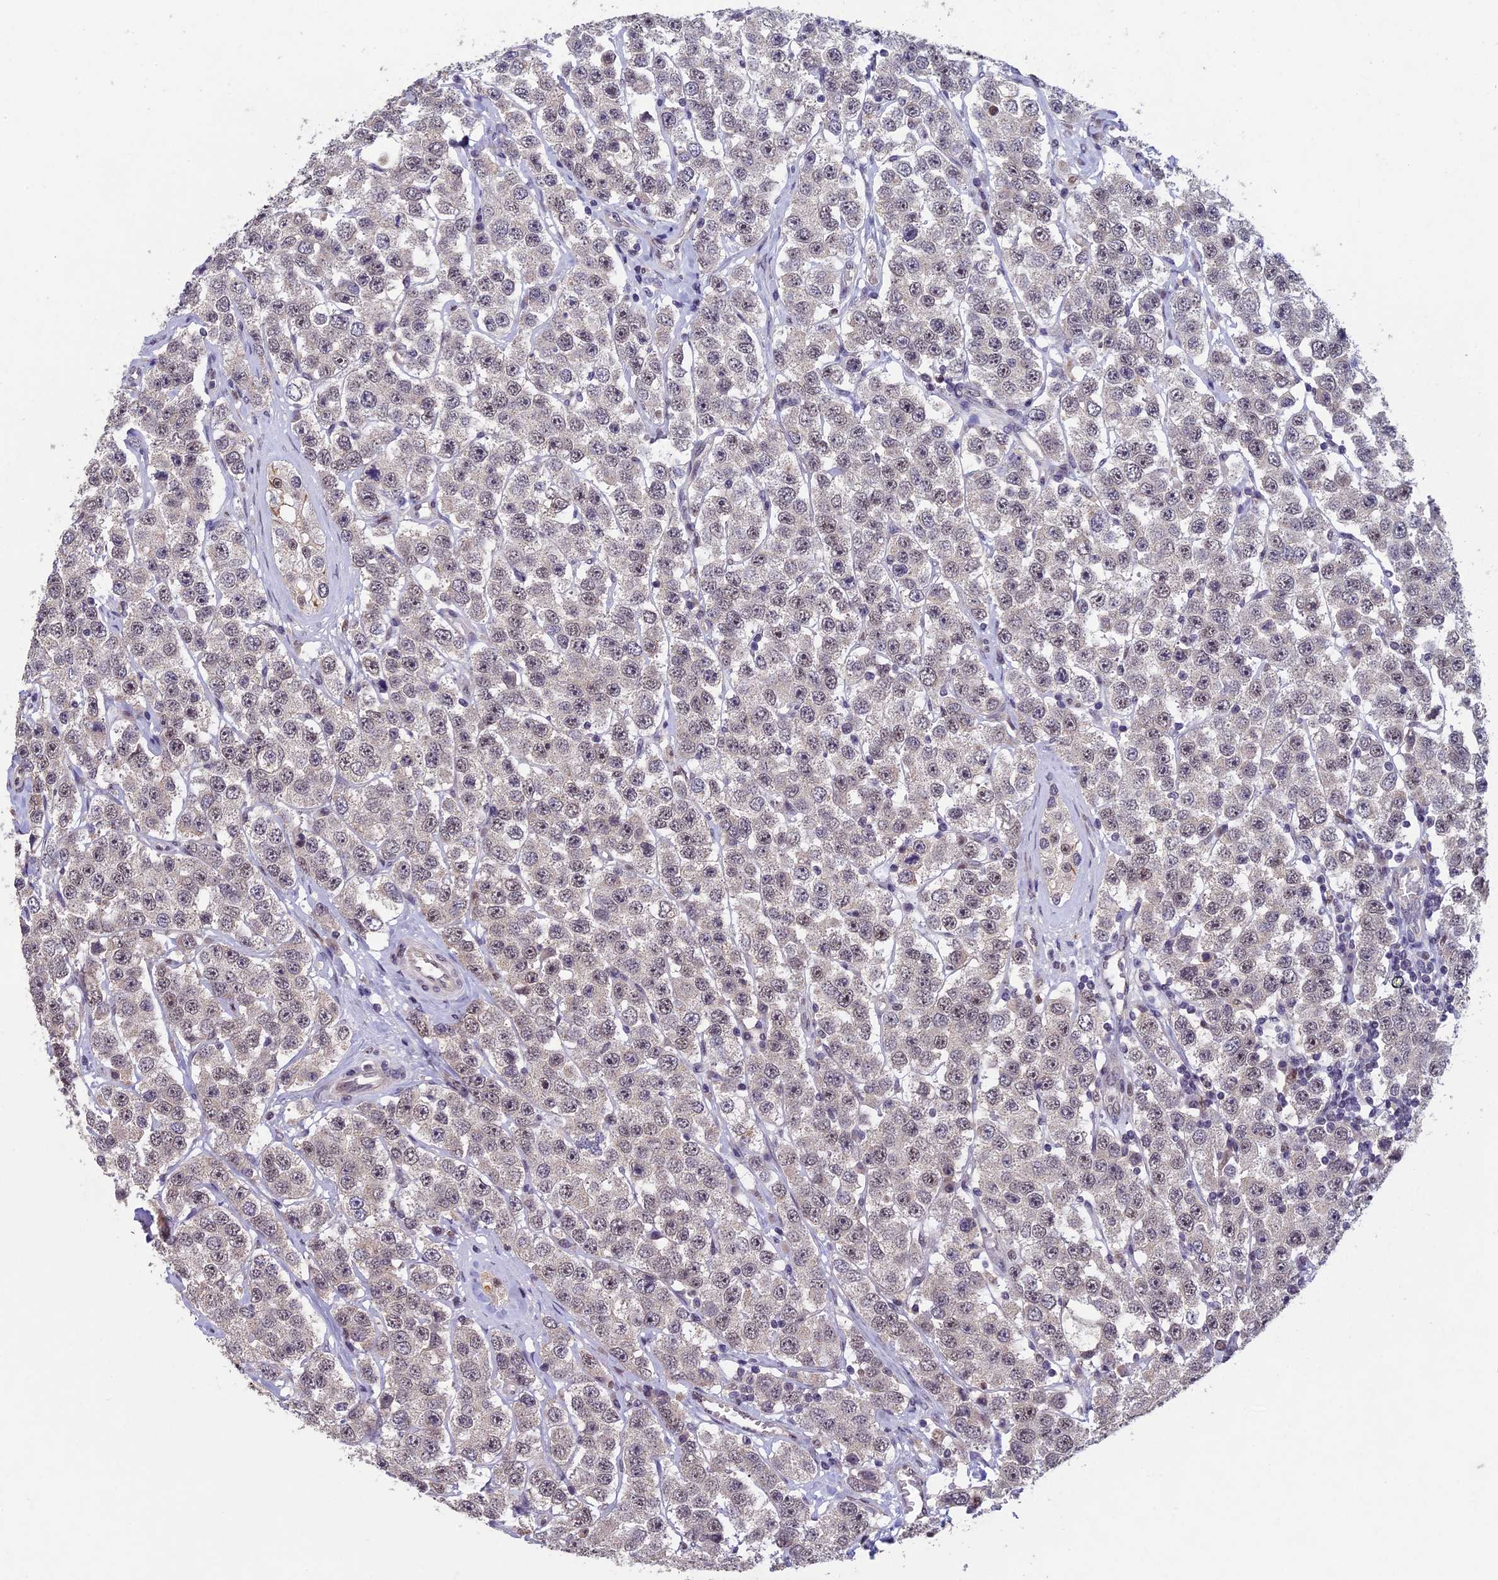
{"staining": {"intensity": "weak", "quantity": "<25%", "location": "nuclear"}, "tissue": "testis cancer", "cell_type": "Tumor cells", "image_type": "cancer", "snomed": [{"axis": "morphology", "description": "Seminoma, NOS"}, {"axis": "topography", "description": "Testis"}], "caption": "The histopathology image displays no significant expression in tumor cells of testis cancer (seminoma). (DAB (3,3'-diaminobenzidine) immunohistochemistry, high magnification).", "gene": "RNF40", "patient": {"sex": "male", "age": 28}}